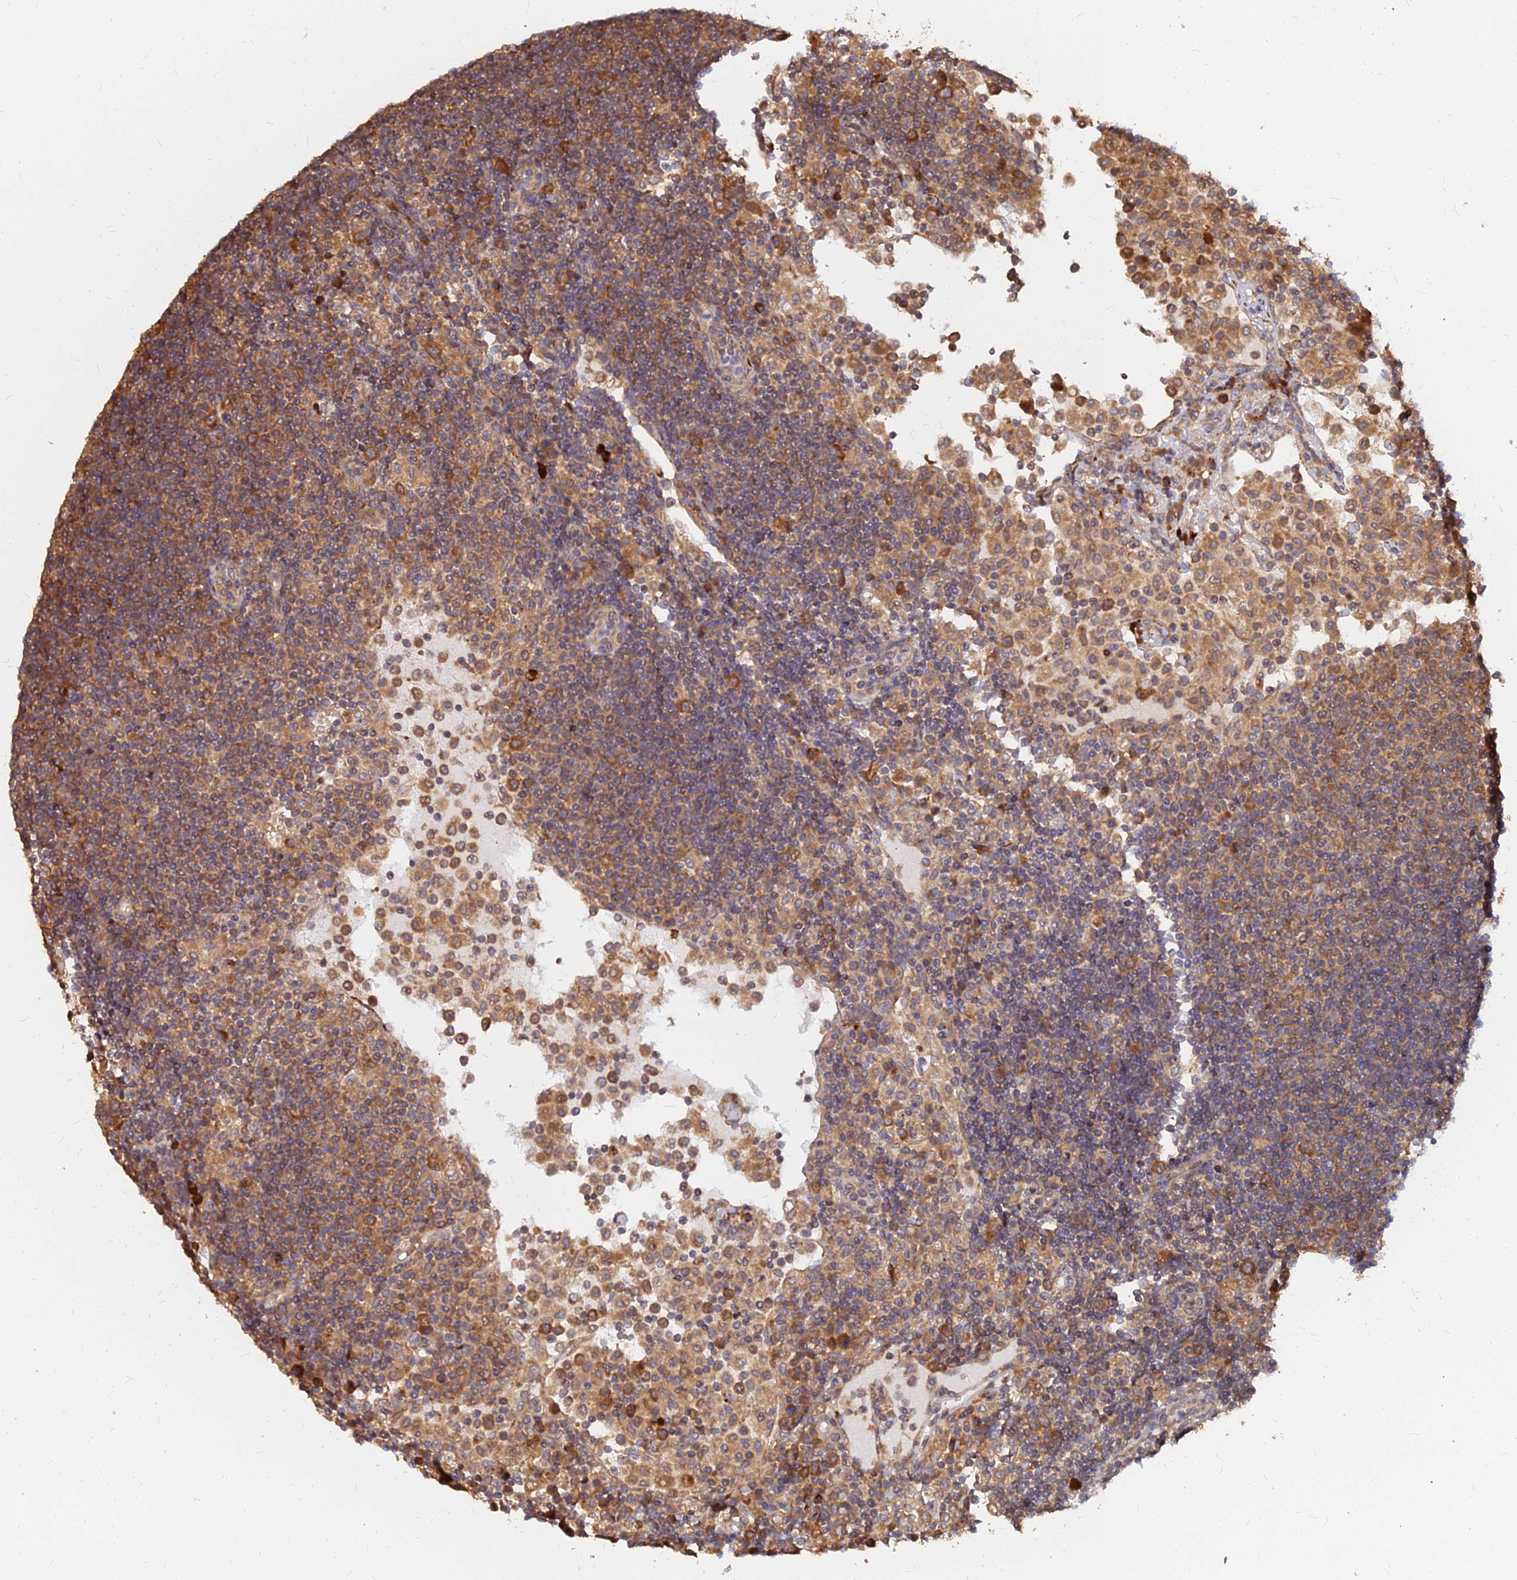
{"staining": {"intensity": "strong", "quantity": ">75%", "location": "cytoplasmic/membranous"}, "tissue": "lymph node", "cell_type": "Non-germinal center cells", "image_type": "normal", "snomed": [{"axis": "morphology", "description": "Normal tissue, NOS"}, {"axis": "topography", "description": "Lymph node"}], "caption": "Lymph node stained with DAB (3,3'-diaminobenzidine) IHC reveals high levels of strong cytoplasmic/membranous positivity in about >75% of non-germinal center cells. (DAB IHC with brightfield microscopy, high magnification).", "gene": "CCT6A", "patient": {"sex": "female", "age": 53}}